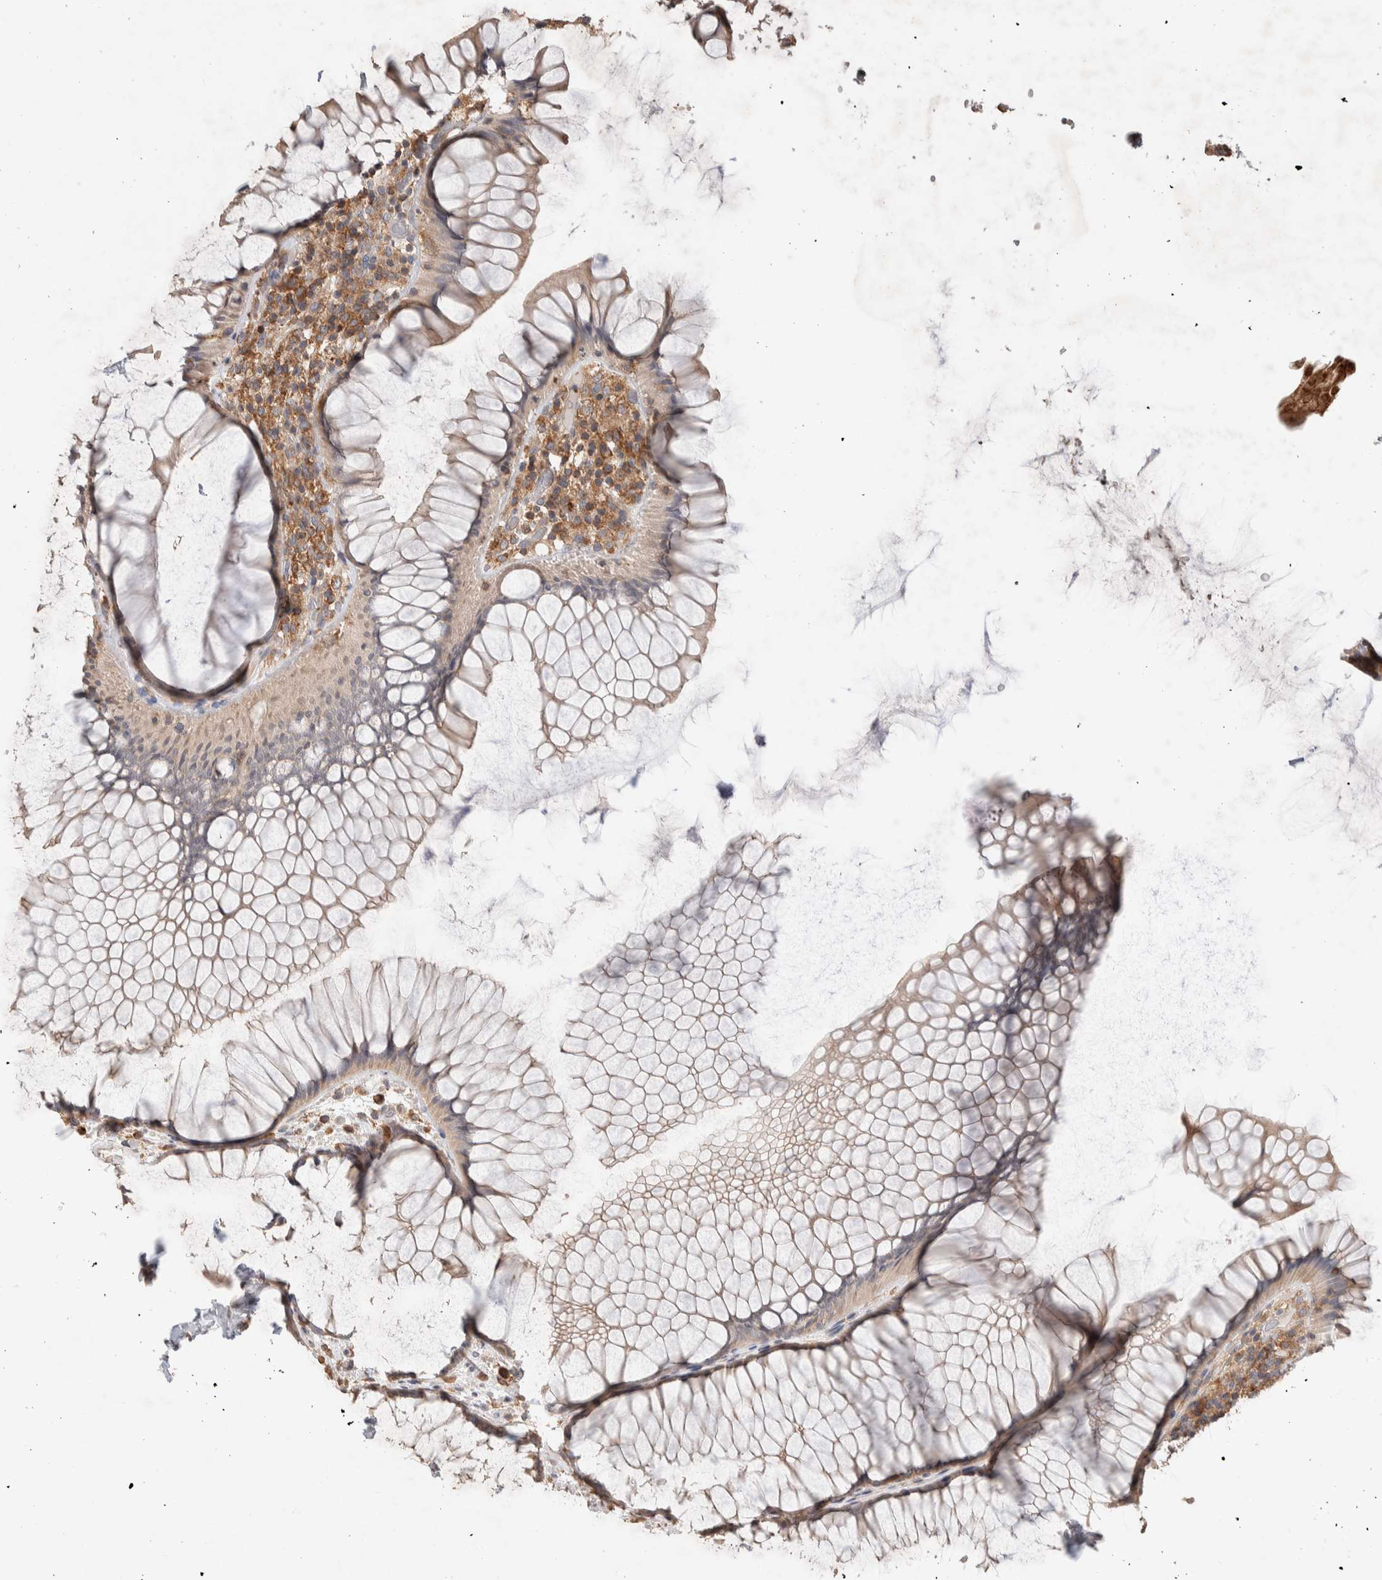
{"staining": {"intensity": "moderate", "quantity": ">75%", "location": "cytoplasmic/membranous"}, "tissue": "rectum", "cell_type": "Glandular cells", "image_type": "normal", "snomed": [{"axis": "morphology", "description": "Normal tissue, NOS"}, {"axis": "topography", "description": "Rectum"}], "caption": "A histopathology image showing moderate cytoplasmic/membranous expression in approximately >75% of glandular cells in benign rectum, as visualized by brown immunohistochemical staining.", "gene": "DEPTOR", "patient": {"sex": "male", "age": 51}}